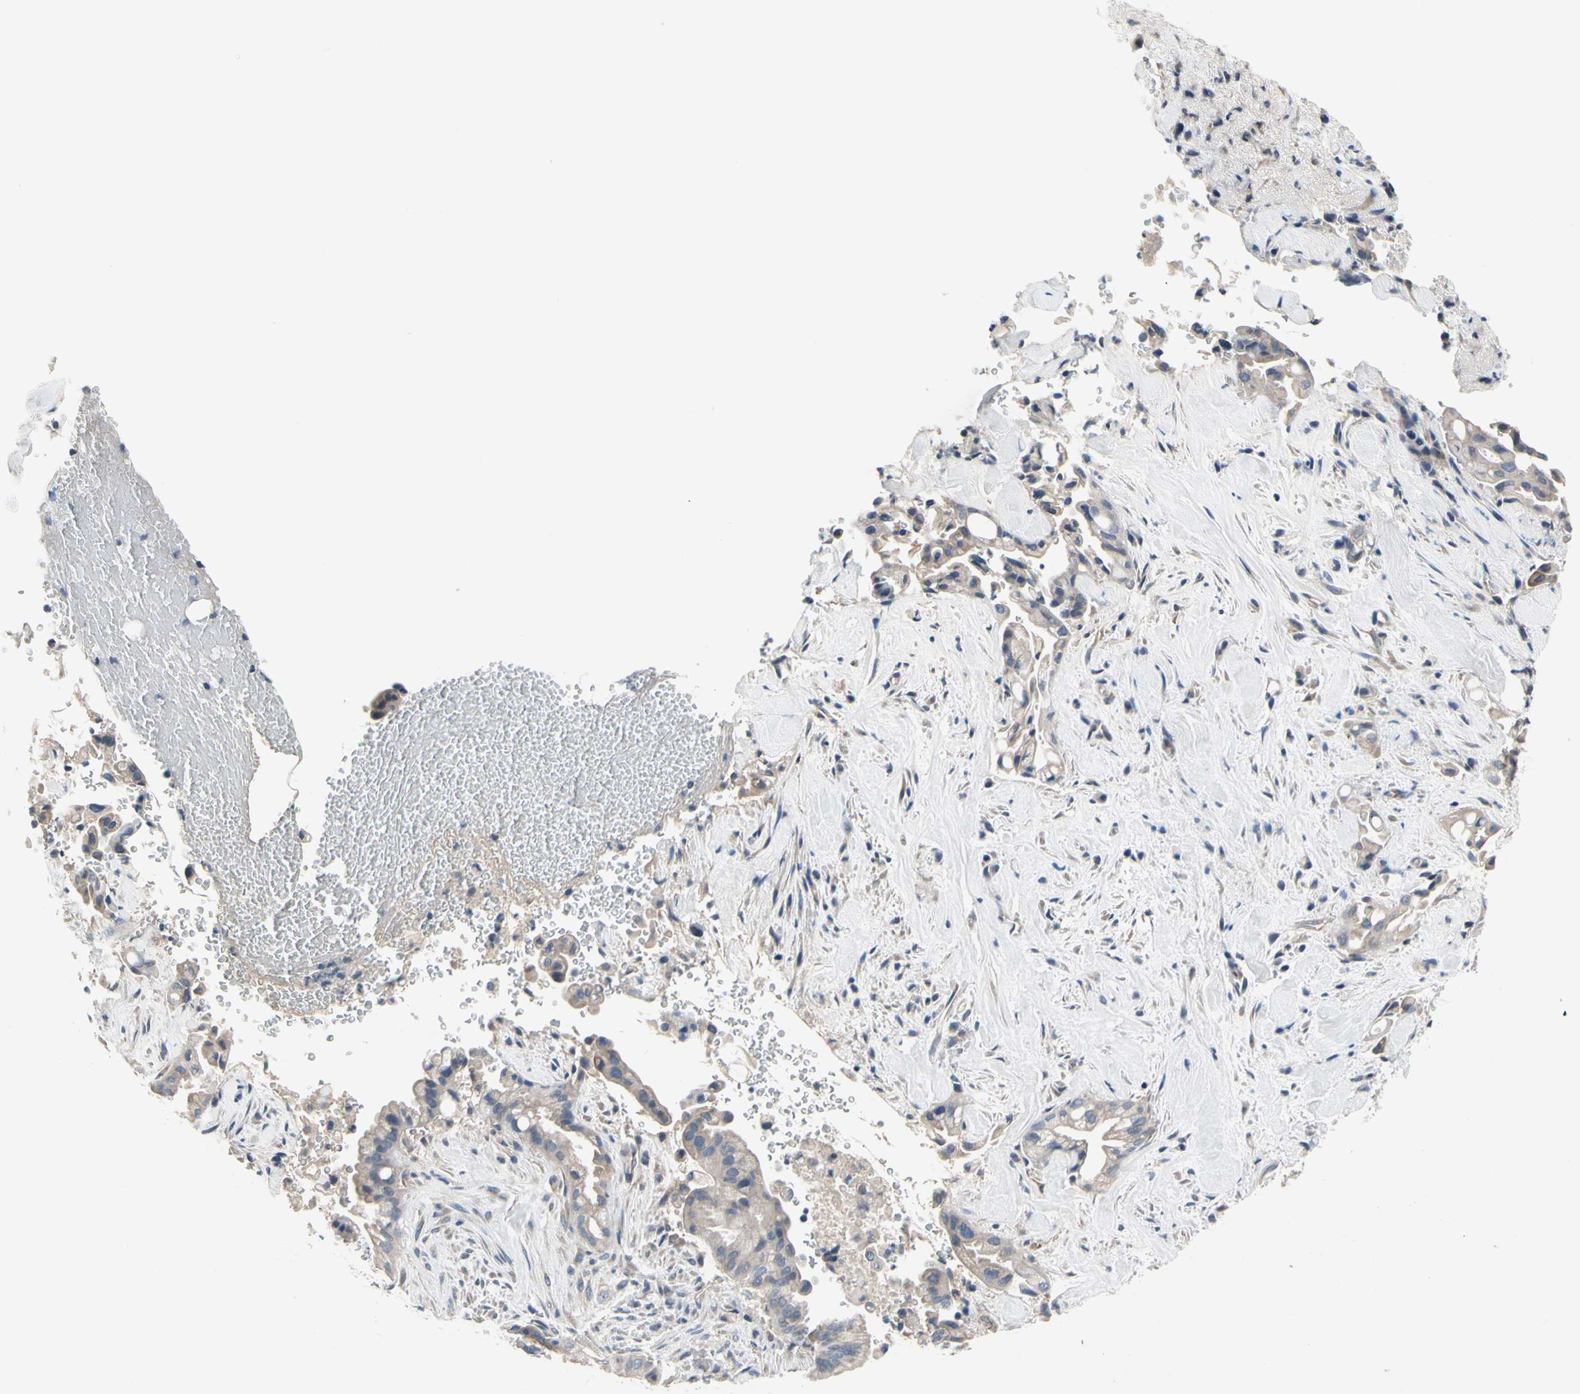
{"staining": {"intensity": "weak", "quantity": "<25%", "location": "cytoplasmic/membranous"}, "tissue": "liver cancer", "cell_type": "Tumor cells", "image_type": "cancer", "snomed": [{"axis": "morphology", "description": "Cholangiocarcinoma"}, {"axis": "topography", "description": "Liver"}], "caption": "Tumor cells show no significant staining in liver cancer (cholangiocarcinoma).", "gene": "SELENOK", "patient": {"sex": "female", "age": 68}}